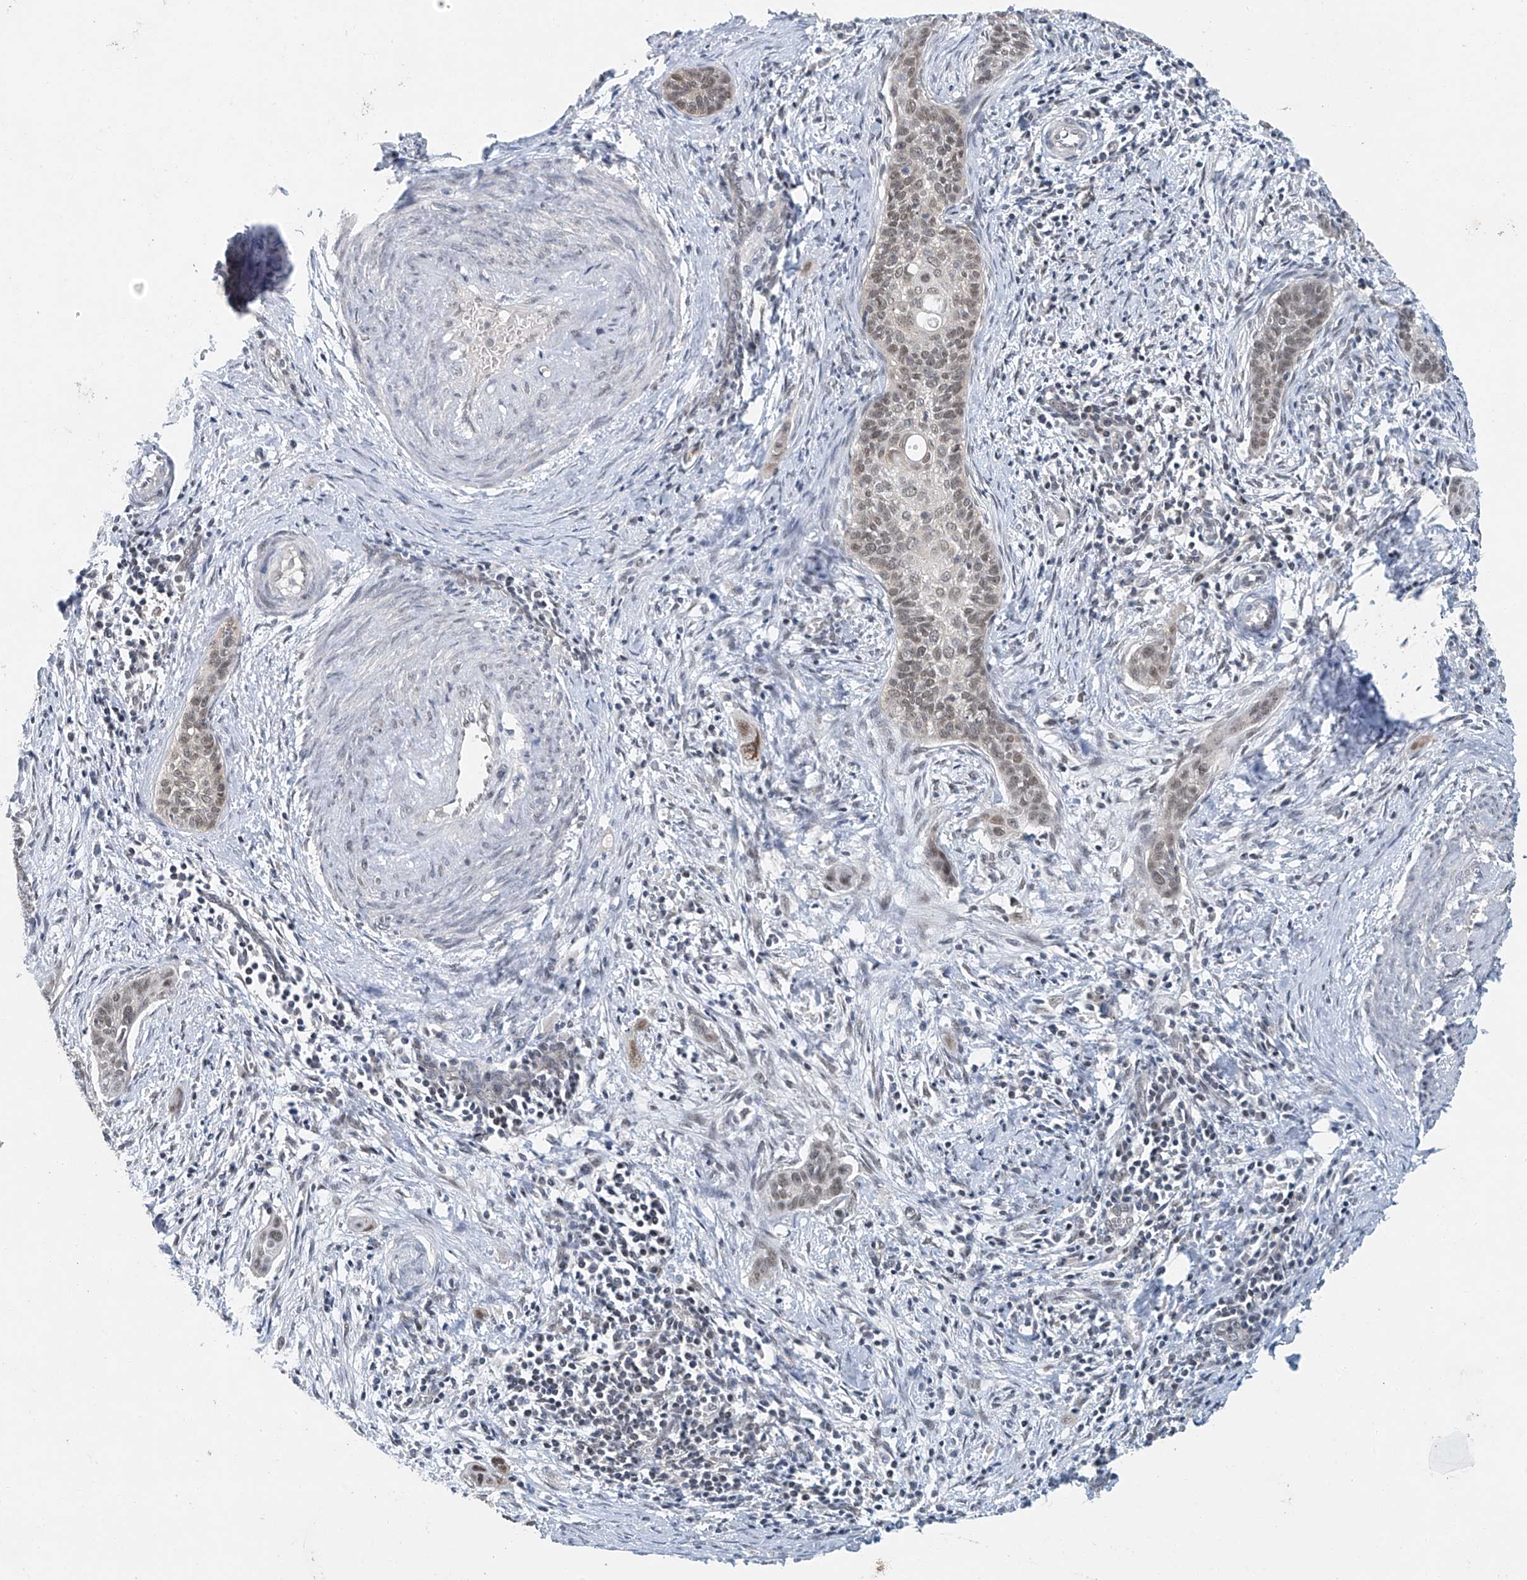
{"staining": {"intensity": "weak", "quantity": "25%-75%", "location": "nuclear"}, "tissue": "cervical cancer", "cell_type": "Tumor cells", "image_type": "cancer", "snomed": [{"axis": "morphology", "description": "Squamous cell carcinoma, NOS"}, {"axis": "topography", "description": "Cervix"}], "caption": "Weak nuclear staining is seen in approximately 25%-75% of tumor cells in squamous cell carcinoma (cervical).", "gene": "TAF8", "patient": {"sex": "female", "age": 33}}